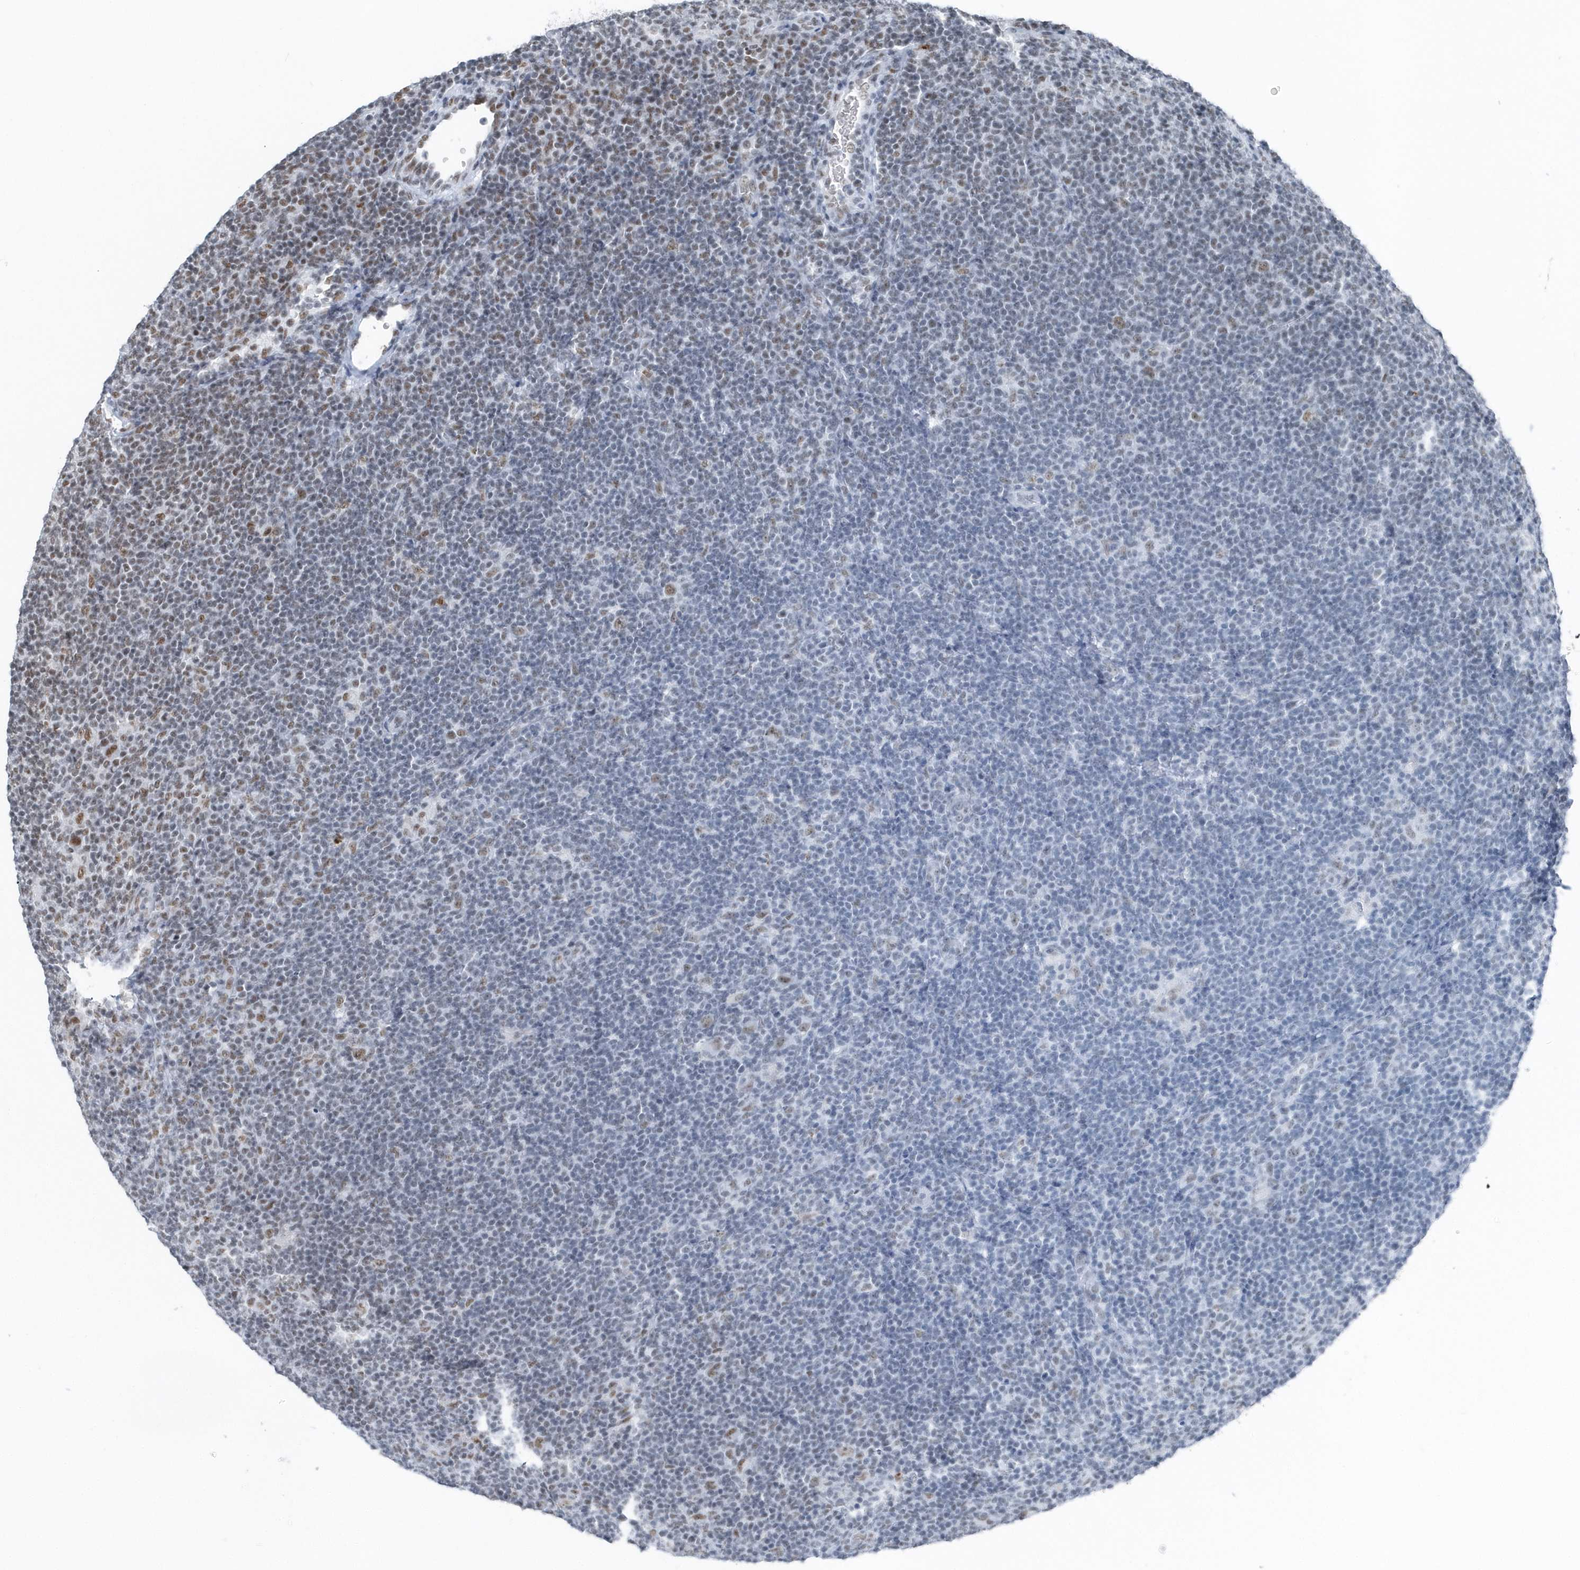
{"staining": {"intensity": "moderate", "quantity": ">75%", "location": "nuclear"}, "tissue": "lymphoma", "cell_type": "Tumor cells", "image_type": "cancer", "snomed": [{"axis": "morphology", "description": "Hodgkin's disease, NOS"}, {"axis": "topography", "description": "Lymph node"}], "caption": "Immunohistochemical staining of human Hodgkin's disease displays medium levels of moderate nuclear protein positivity in approximately >75% of tumor cells.", "gene": "FIP1L1", "patient": {"sex": "female", "age": 57}}